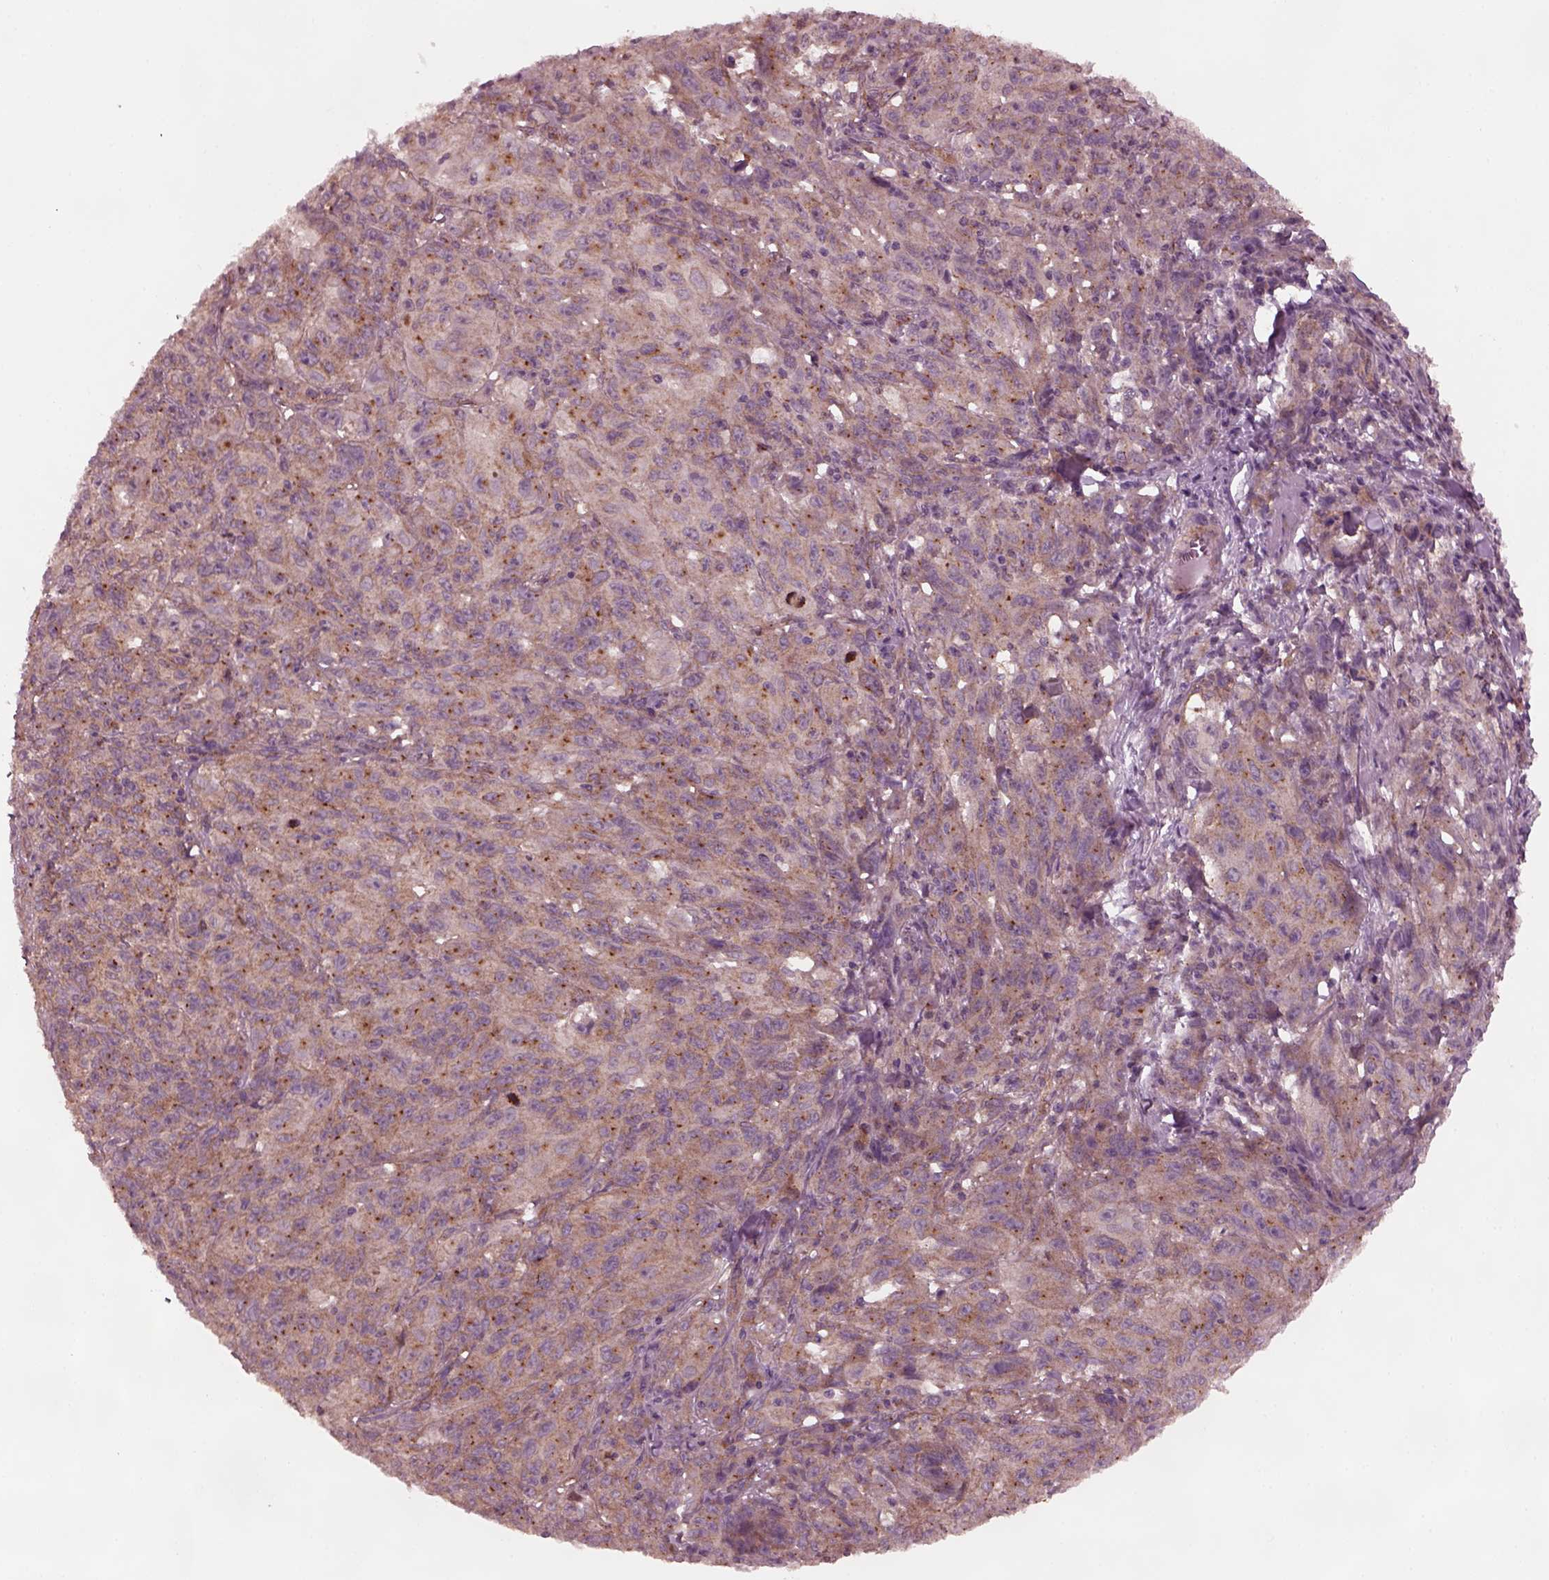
{"staining": {"intensity": "moderate", "quantity": ">75%", "location": "cytoplasmic/membranous"}, "tissue": "melanoma", "cell_type": "Tumor cells", "image_type": "cancer", "snomed": [{"axis": "morphology", "description": "Malignant melanoma, NOS"}, {"axis": "topography", "description": "Vulva, labia, clitoris and Bartholin´s gland, NO"}], "caption": "Immunohistochemical staining of human melanoma displays moderate cytoplasmic/membranous protein positivity in about >75% of tumor cells. The staining was performed using DAB (3,3'-diaminobenzidine) to visualize the protein expression in brown, while the nuclei were stained in blue with hematoxylin (Magnification: 20x).", "gene": "TUBG1", "patient": {"sex": "female", "age": 75}}